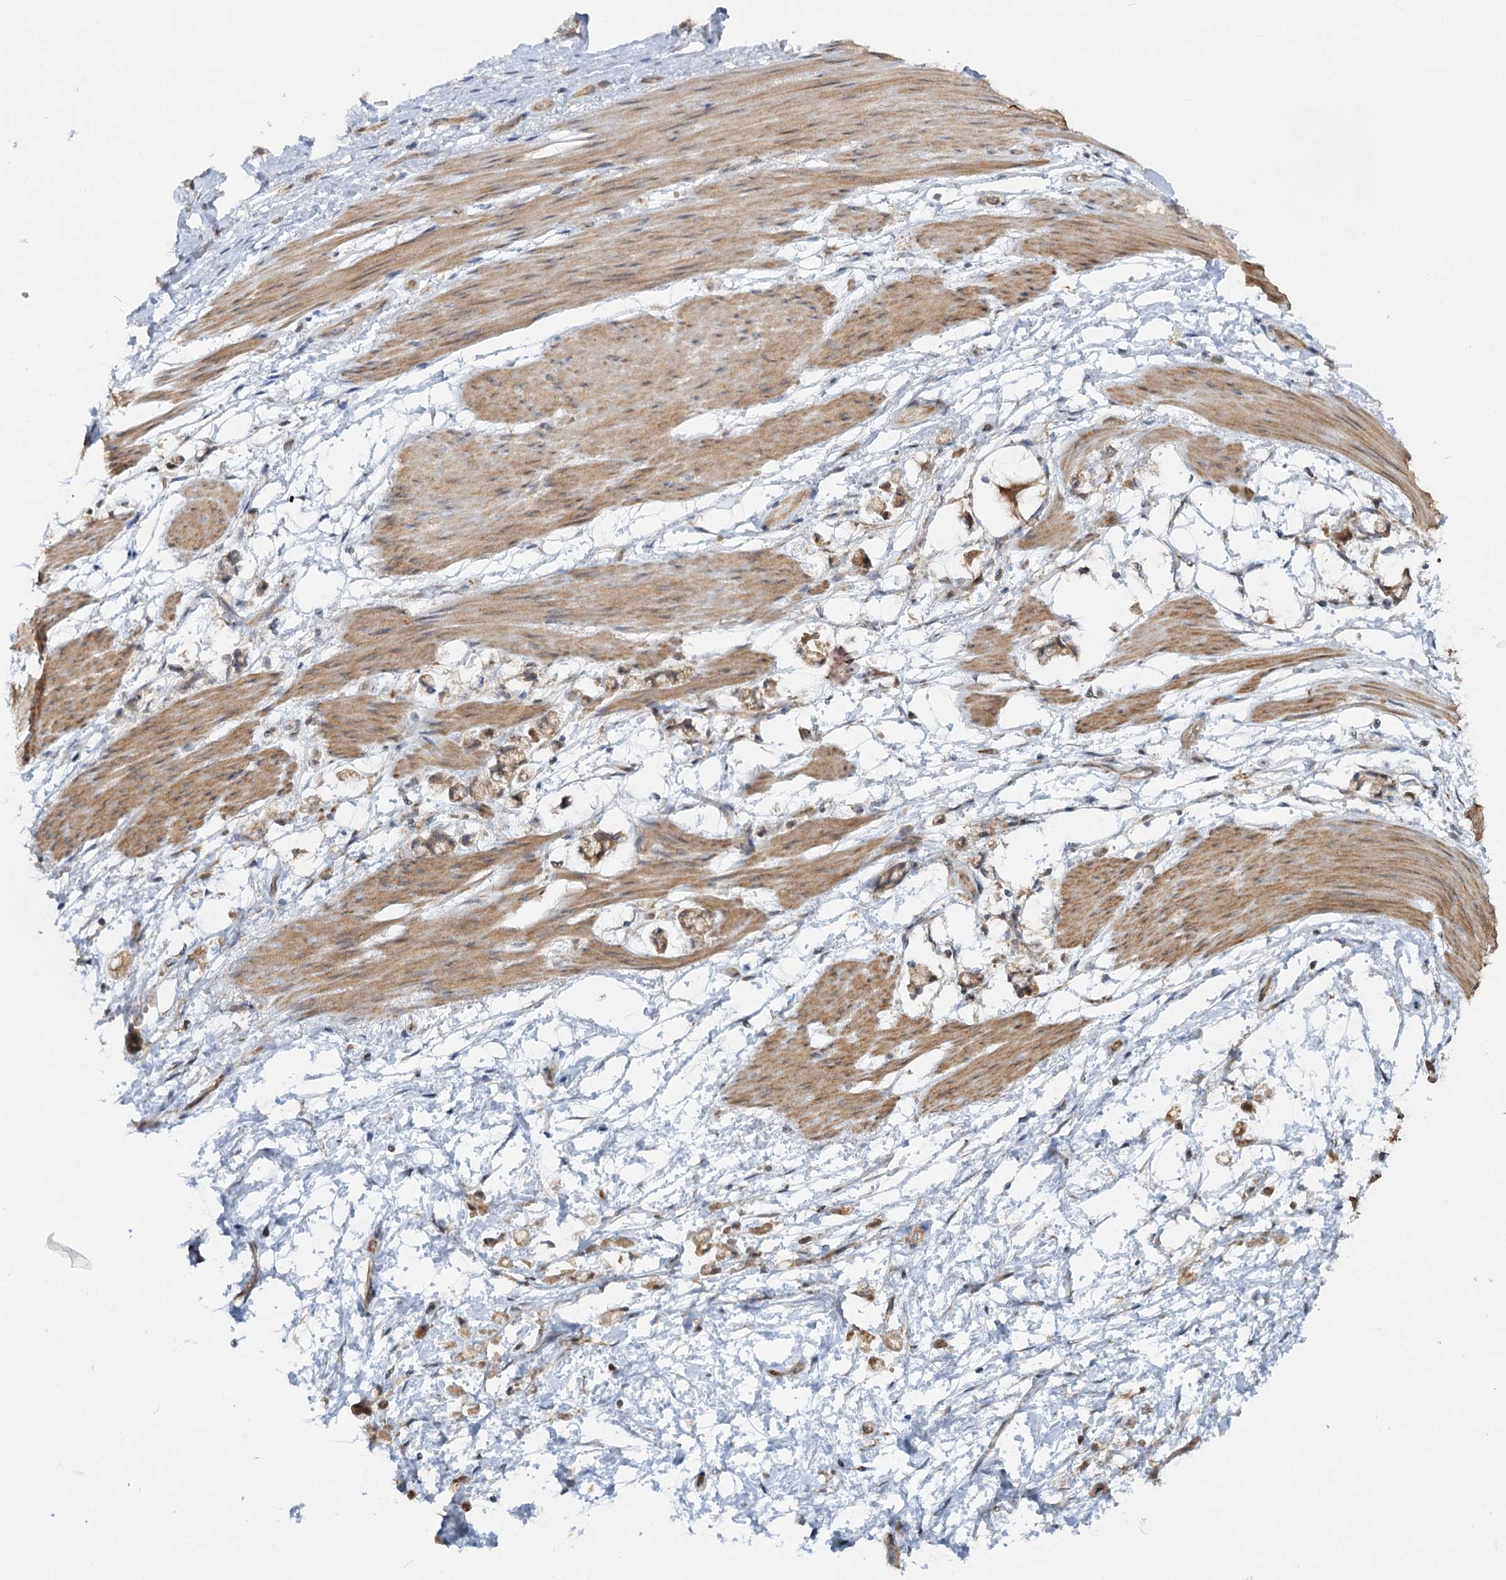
{"staining": {"intensity": "moderate", "quantity": ">75%", "location": "cytoplasmic/membranous"}, "tissue": "stomach cancer", "cell_type": "Tumor cells", "image_type": "cancer", "snomed": [{"axis": "morphology", "description": "Adenocarcinoma, NOS"}, {"axis": "topography", "description": "Stomach"}], "caption": "About >75% of tumor cells in human stomach cancer (adenocarcinoma) display moderate cytoplasmic/membranous protein positivity as visualized by brown immunohistochemical staining.", "gene": "TBC1D9B", "patient": {"sex": "female", "age": 60}}